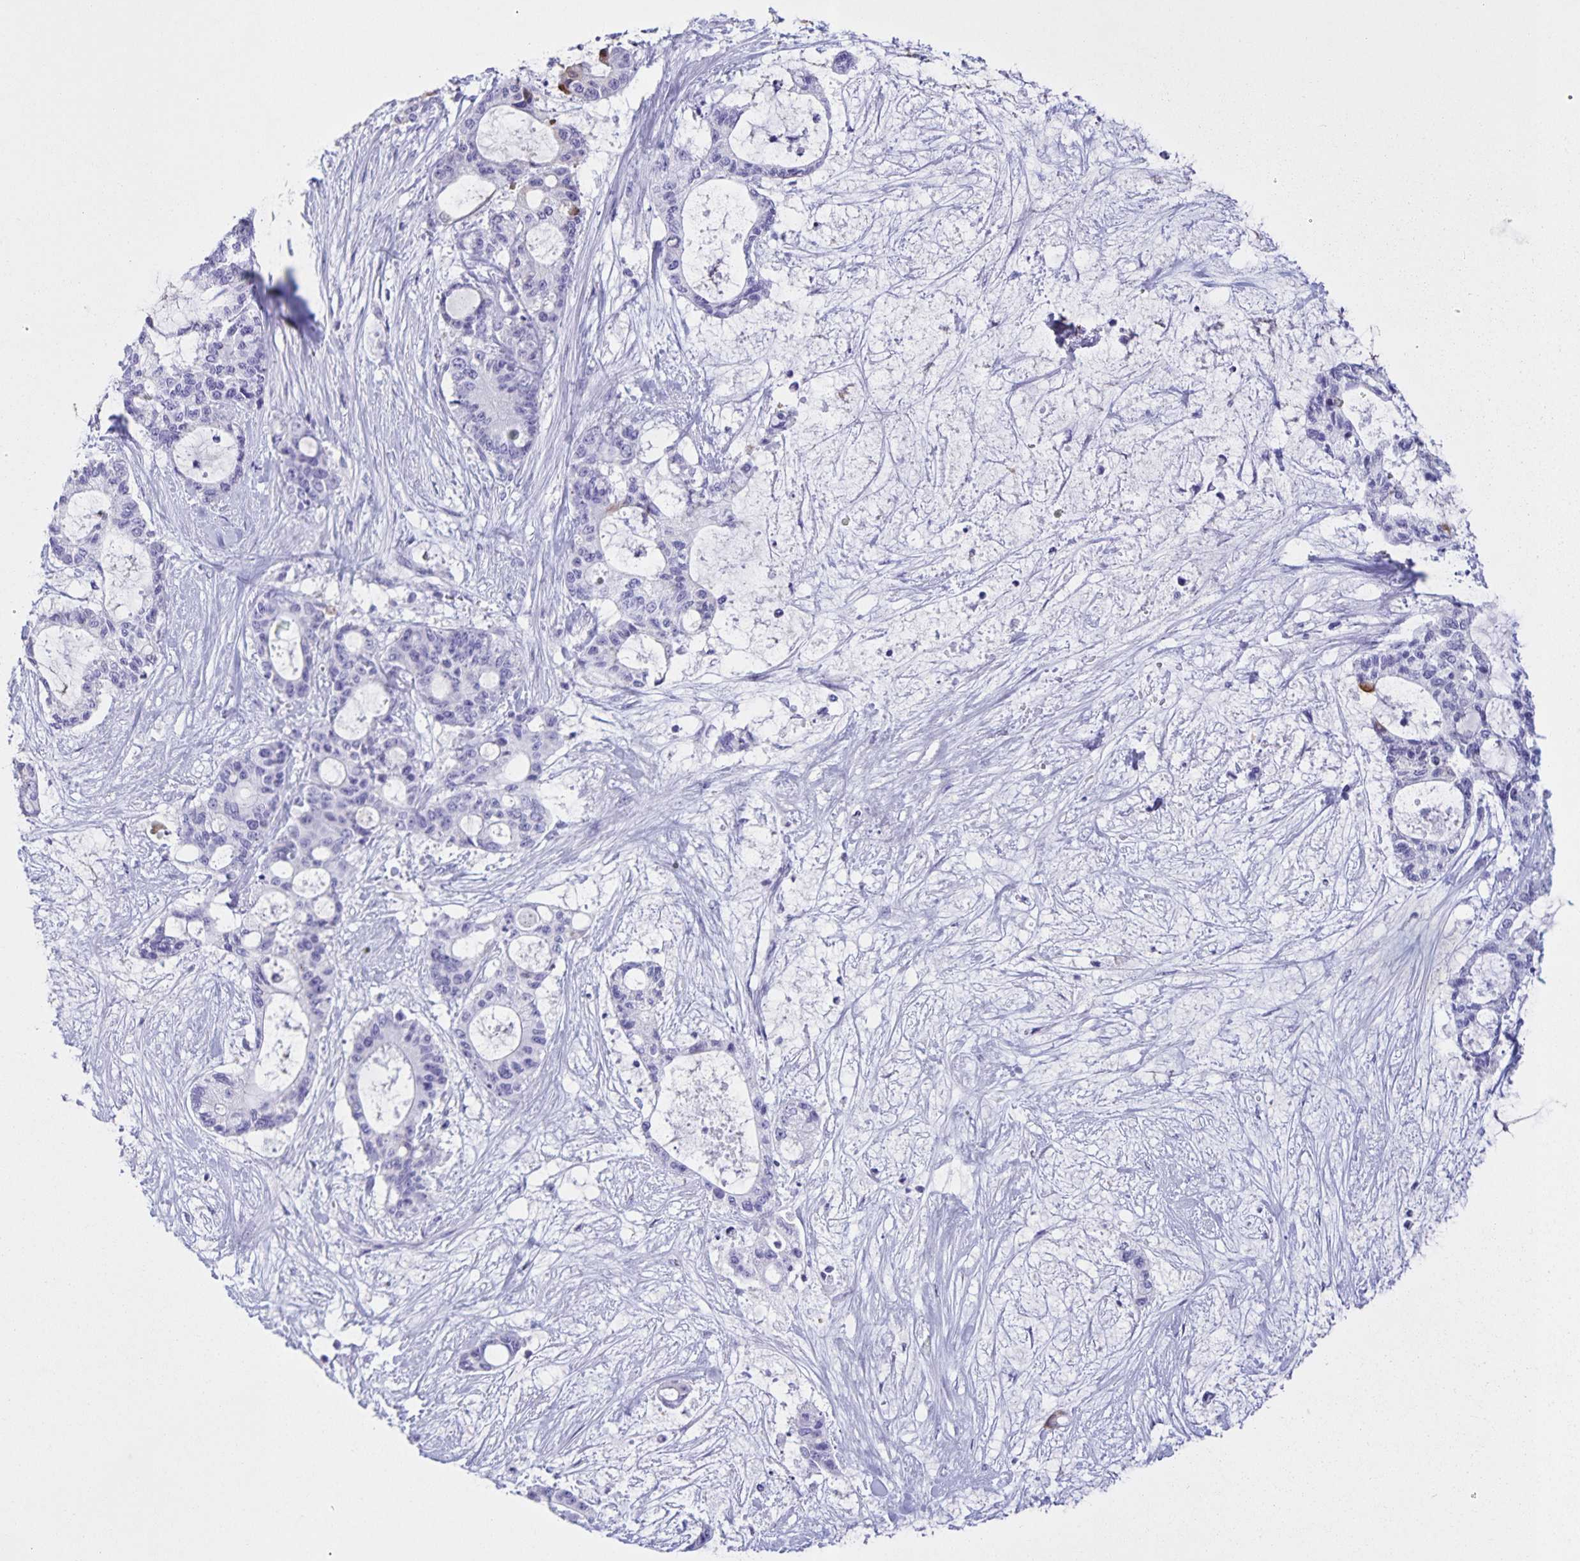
{"staining": {"intensity": "negative", "quantity": "none", "location": "none"}, "tissue": "liver cancer", "cell_type": "Tumor cells", "image_type": "cancer", "snomed": [{"axis": "morphology", "description": "Normal tissue, NOS"}, {"axis": "morphology", "description": "Cholangiocarcinoma"}, {"axis": "topography", "description": "Liver"}, {"axis": "topography", "description": "Peripheral nerve tissue"}], "caption": "This histopathology image is of liver cholangiocarcinoma stained with immunohistochemistry to label a protein in brown with the nuclei are counter-stained blue. There is no staining in tumor cells.", "gene": "TGIF2LX", "patient": {"sex": "female", "age": 73}}